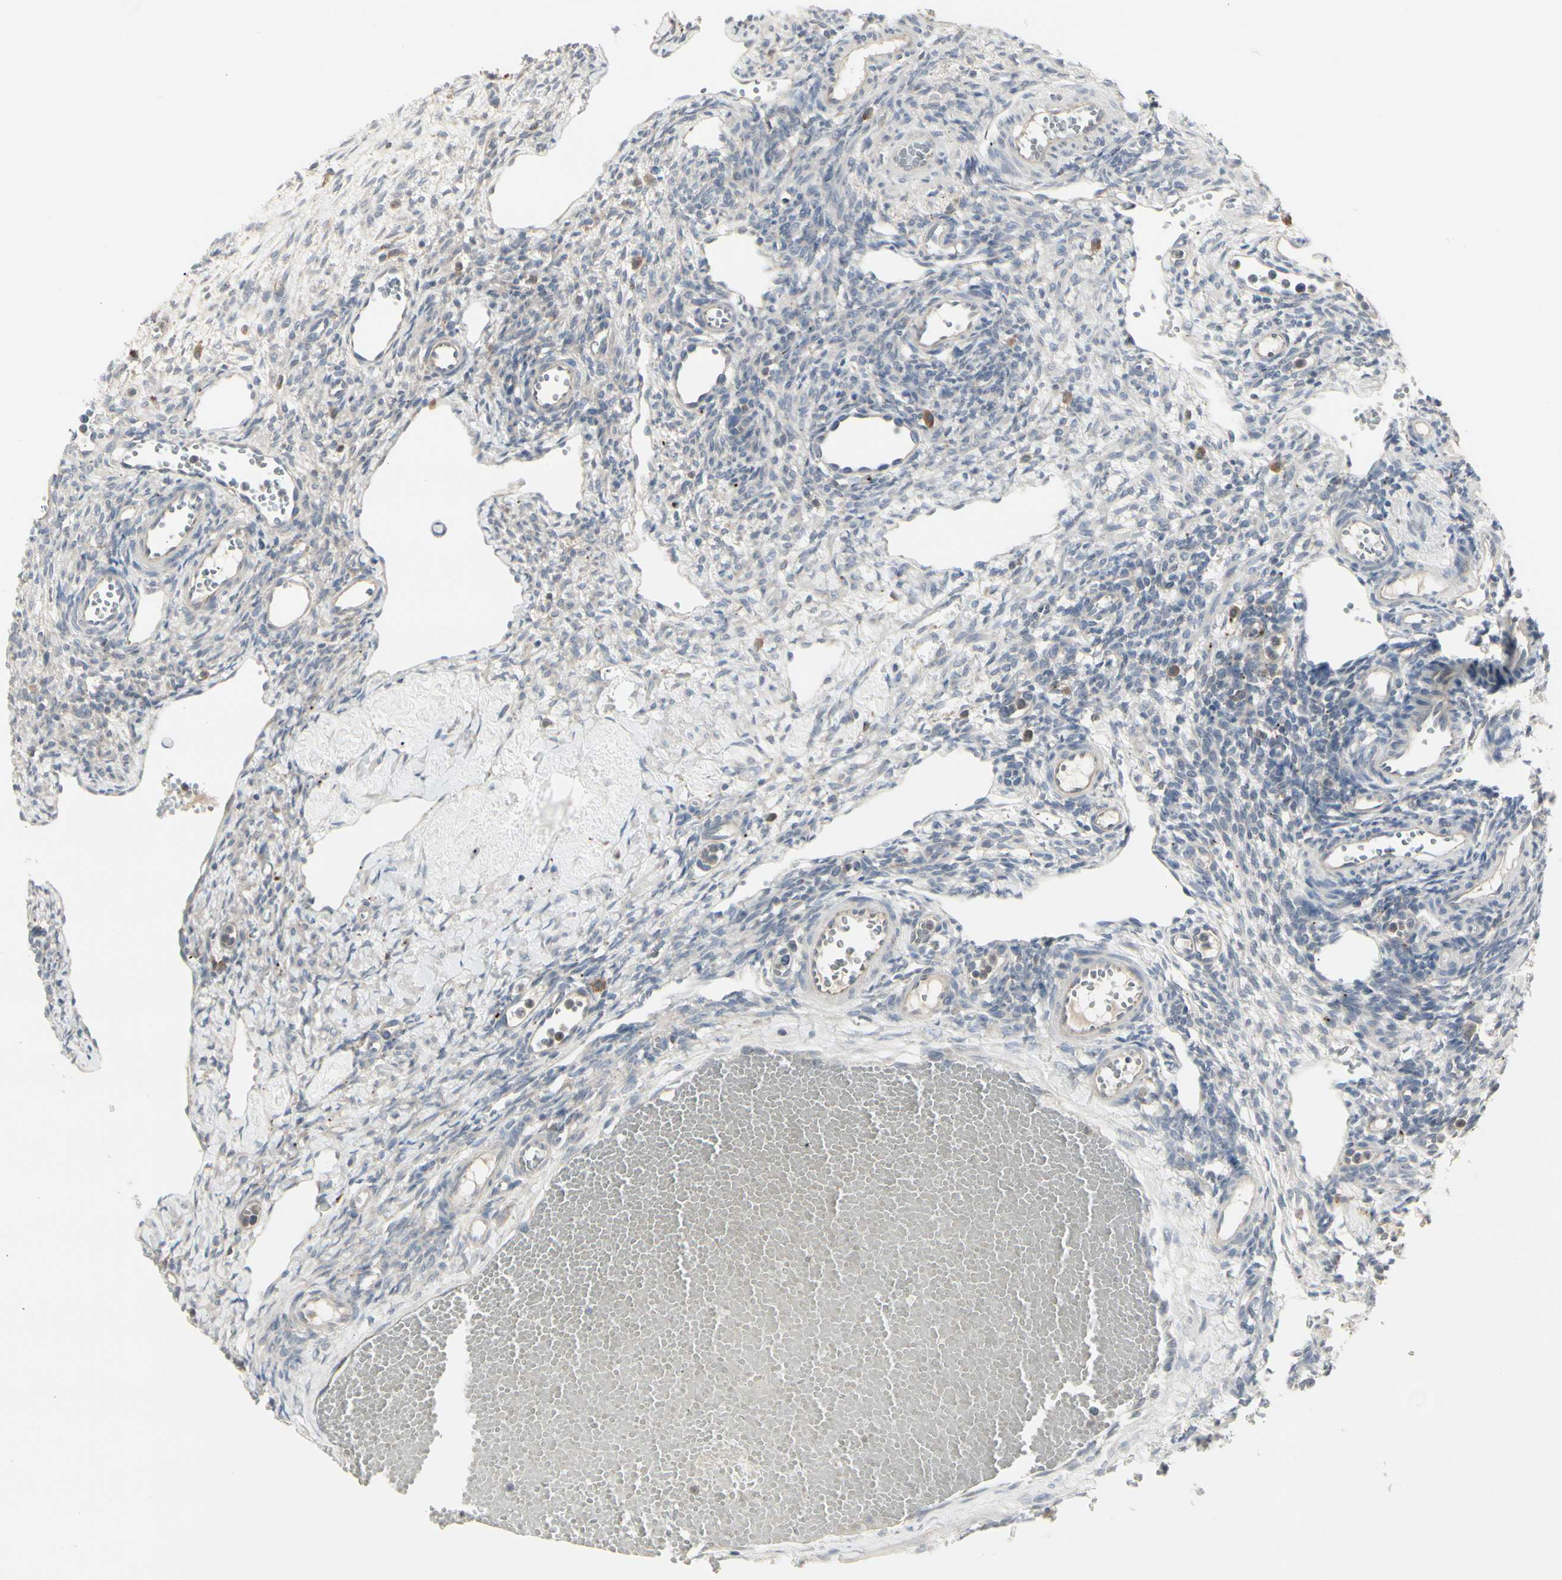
{"staining": {"intensity": "negative", "quantity": "none", "location": "none"}, "tissue": "ovary", "cell_type": "Ovarian stroma cells", "image_type": "normal", "snomed": [{"axis": "morphology", "description": "Normal tissue, NOS"}, {"axis": "topography", "description": "Ovary"}], "caption": "Histopathology image shows no significant protein expression in ovarian stroma cells of normal ovary.", "gene": "GRN", "patient": {"sex": "female", "age": 33}}